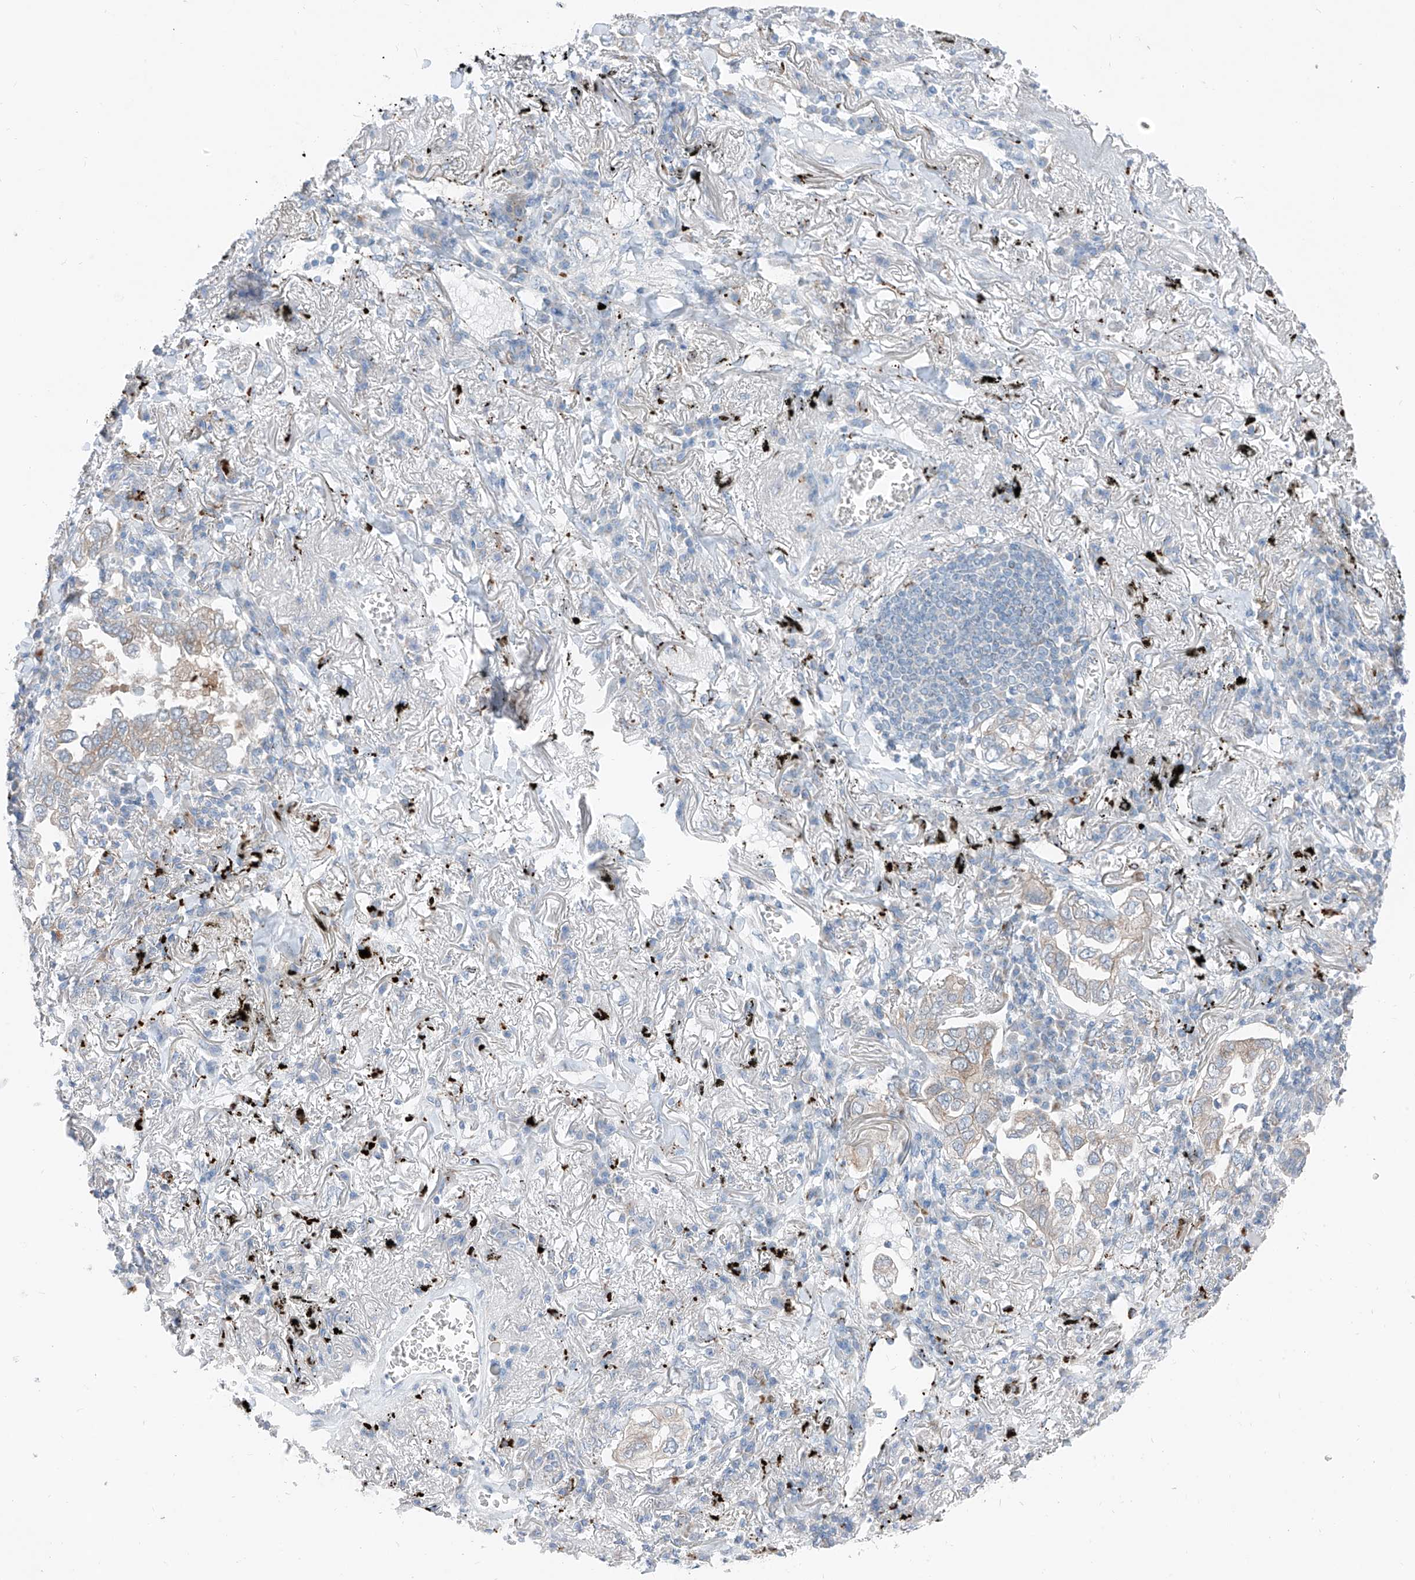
{"staining": {"intensity": "moderate", "quantity": "<25%", "location": "cytoplasmic/membranous"}, "tissue": "lung cancer", "cell_type": "Tumor cells", "image_type": "cancer", "snomed": [{"axis": "morphology", "description": "Adenocarcinoma, NOS"}, {"axis": "topography", "description": "Lung"}], "caption": "Immunohistochemistry (IHC) photomicrograph of lung cancer (adenocarcinoma) stained for a protein (brown), which shows low levels of moderate cytoplasmic/membranous staining in approximately <25% of tumor cells.", "gene": "GPR137C", "patient": {"sex": "male", "age": 65}}